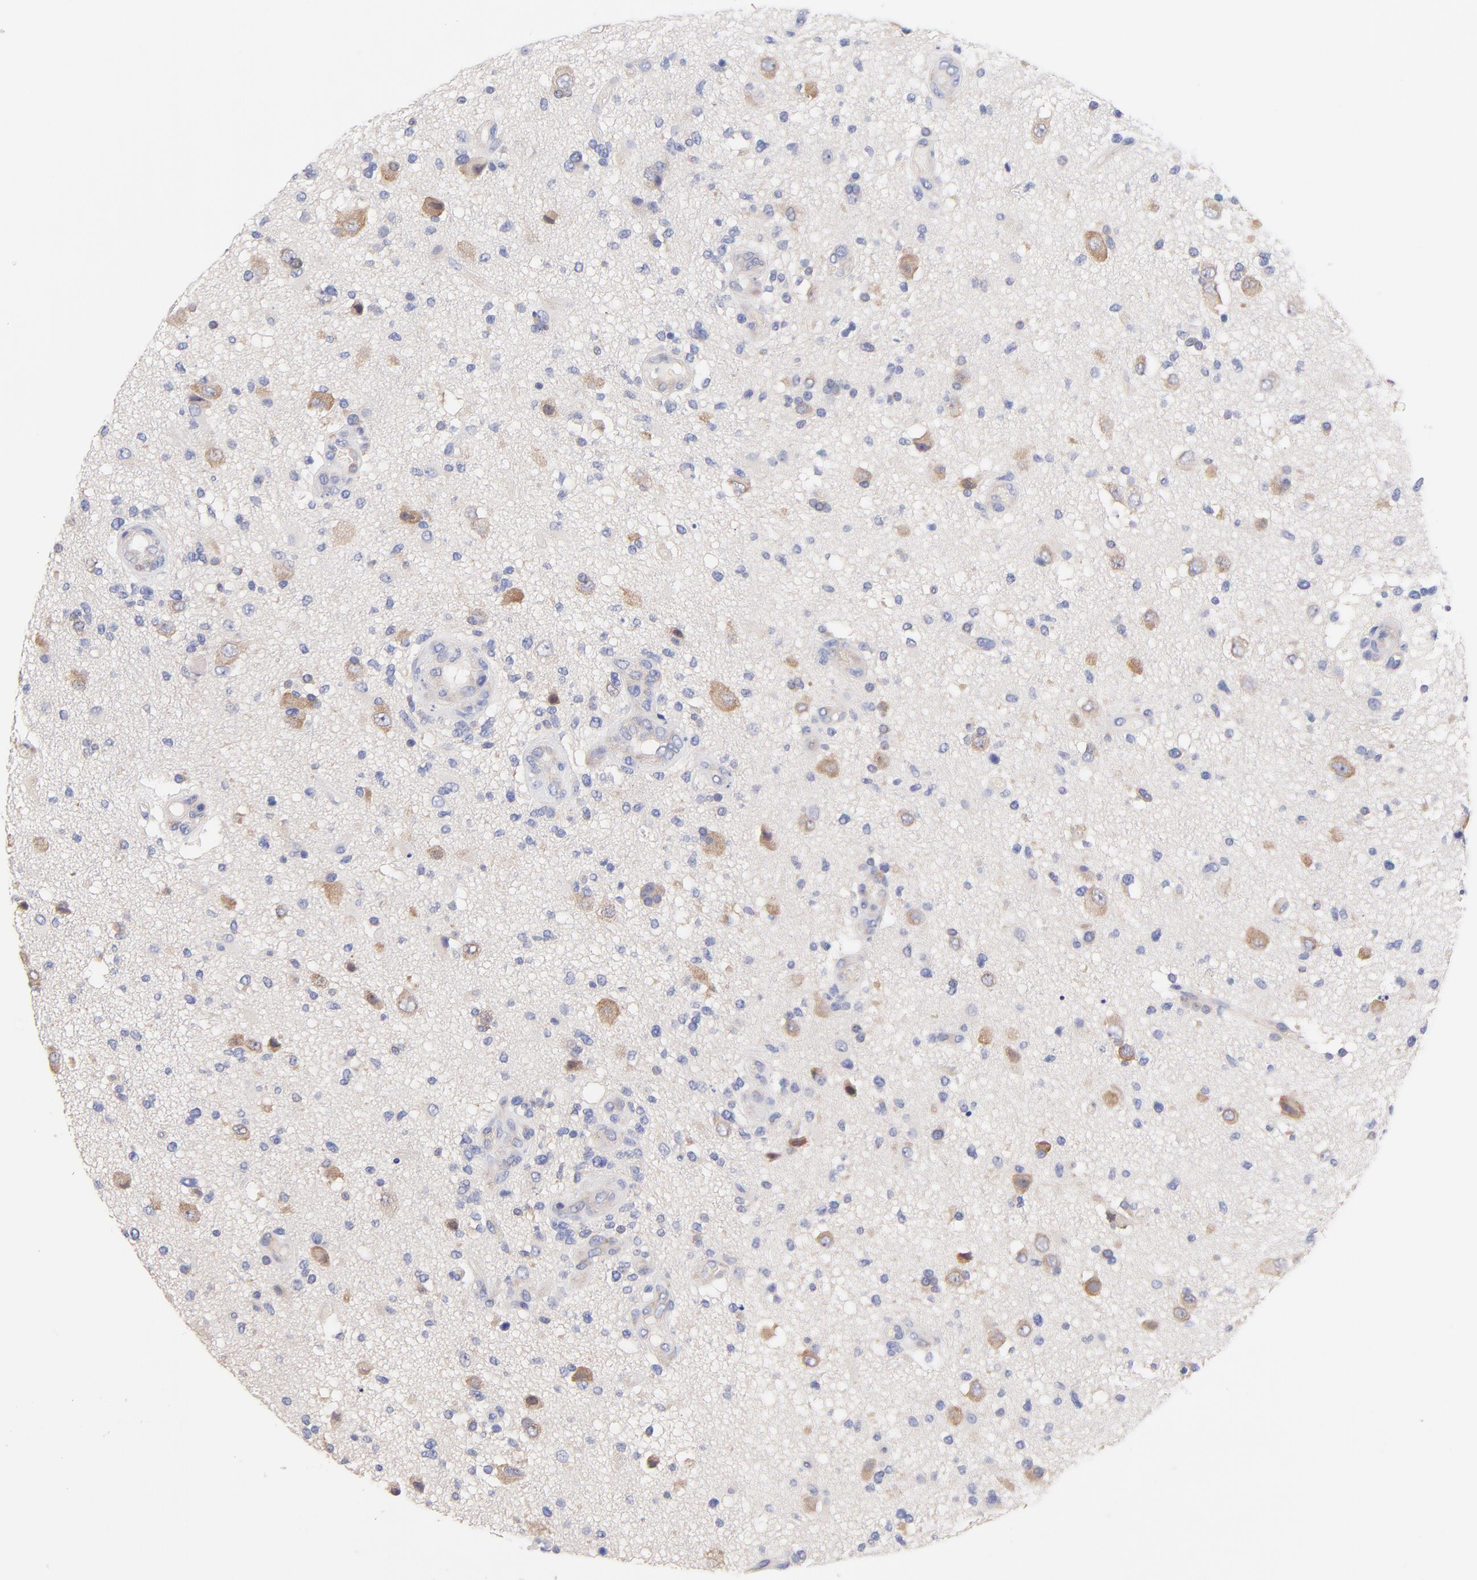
{"staining": {"intensity": "negative", "quantity": "none", "location": "none"}, "tissue": "glioma", "cell_type": "Tumor cells", "image_type": "cancer", "snomed": [{"axis": "morphology", "description": "Normal tissue, NOS"}, {"axis": "morphology", "description": "Glioma, malignant, High grade"}, {"axis": "topography", "description": "Cerebral cortex"}], "caption": "Immunohistochemistry (IHC) micrograph of neoplastic tissue: malignant high-grade glioma stained with DAB (3,3'-diaminobenzidine) displays no significant protein expression in tumor cells.", "gene": "TNFRSF13C", "patient": {"sex": "male", "age": 75}}